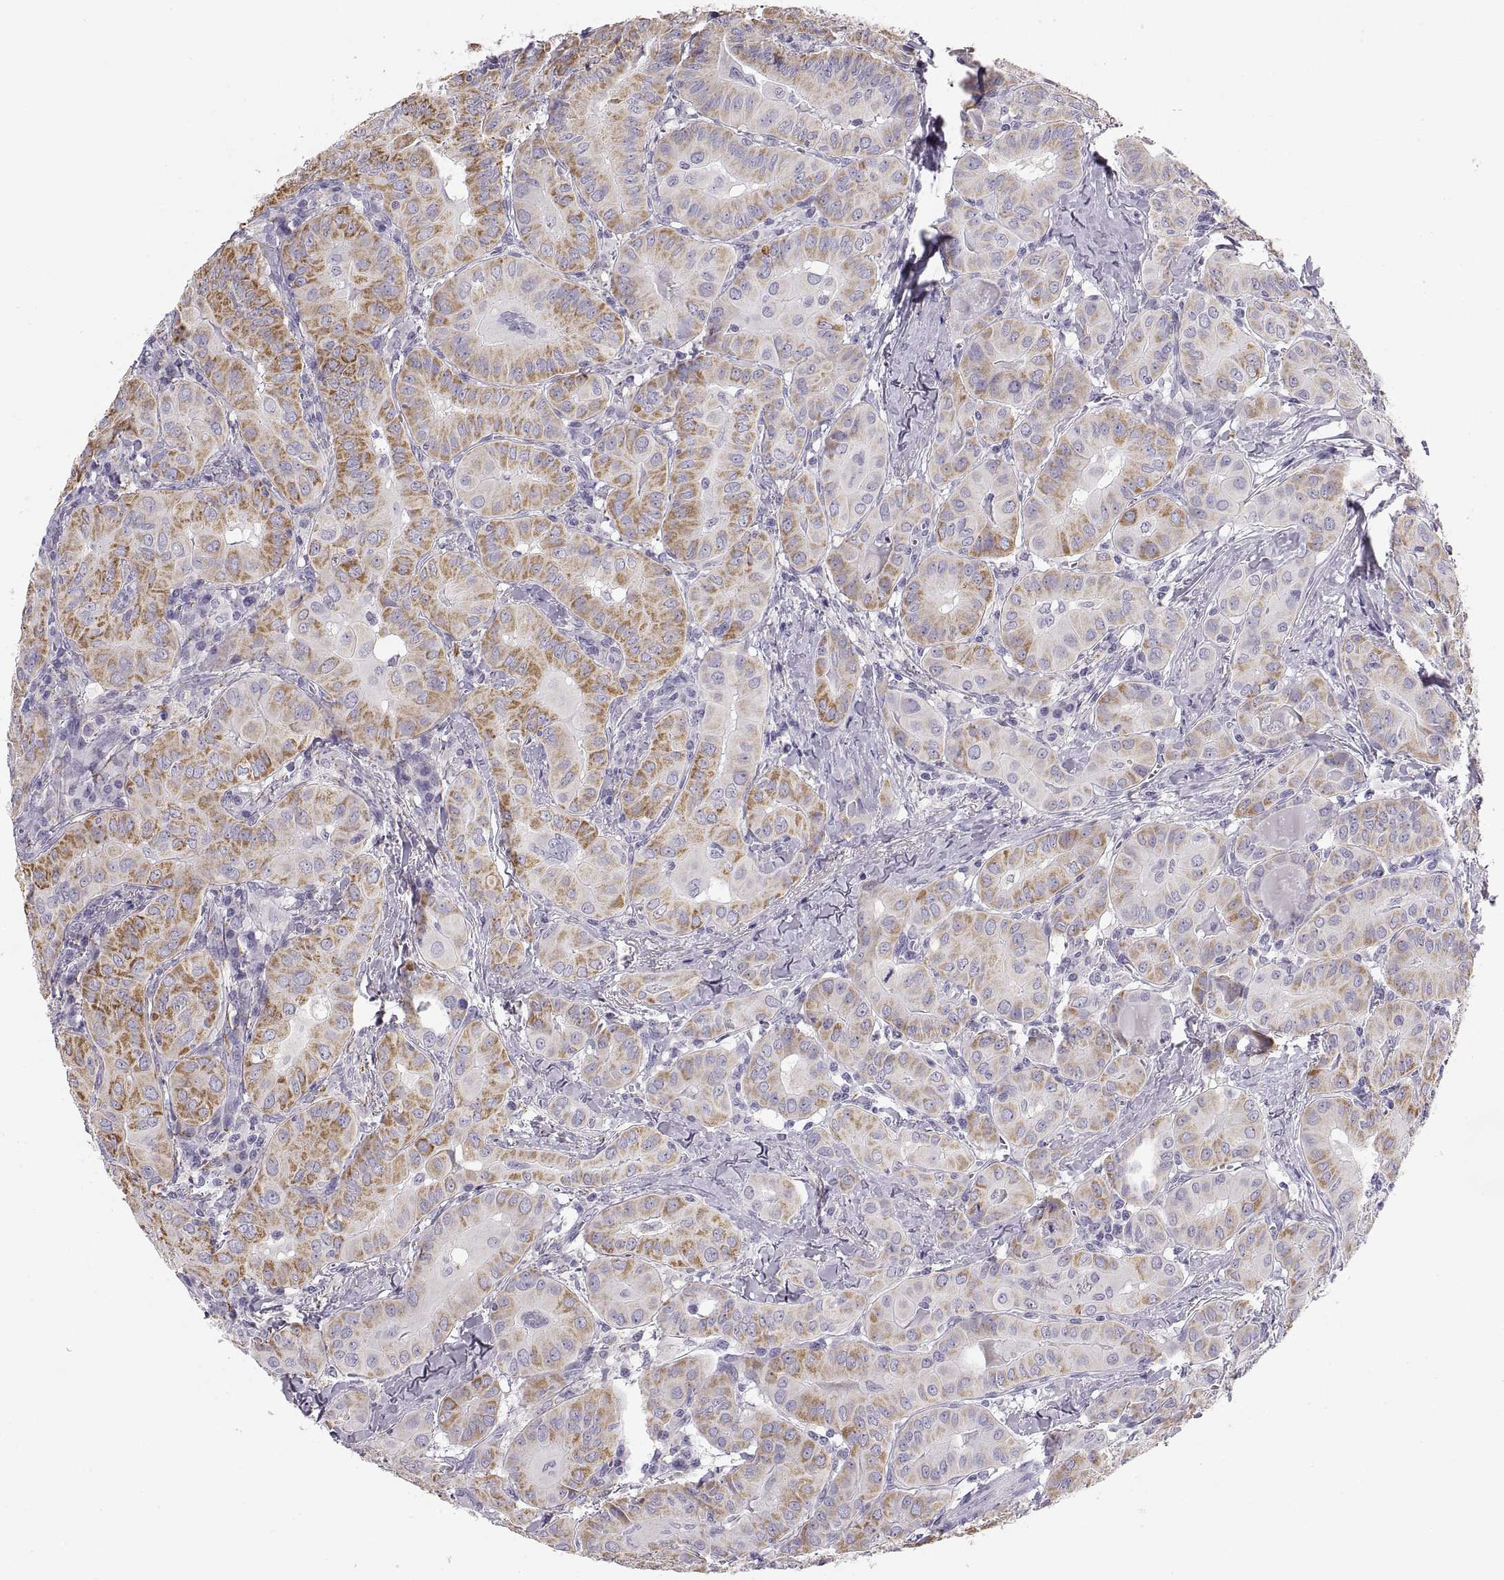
{"staining": {"intensity": "moderate", "quantity": "25%-75%", "location": "cytoplasmic/membranous"}, "tissue": "thyroid cancer", "cell_type": "Tumor cells", "image_type": "cancer", "snomed": [{"axis": "morphology", "description": "Papillary adenocarcinoma, NOS"}, {"axis": "topography", "description": "Thyroid gland"}], "caption": "Thyroid papillary adenocarcinoma tissue displays moderate cytoplasmic/membranous expression in about 25%-75% of tumor cells, visualized by immunohistochemistry.", "gene": "COL9A3", "patient": {"sex": "female", "age": 37}}